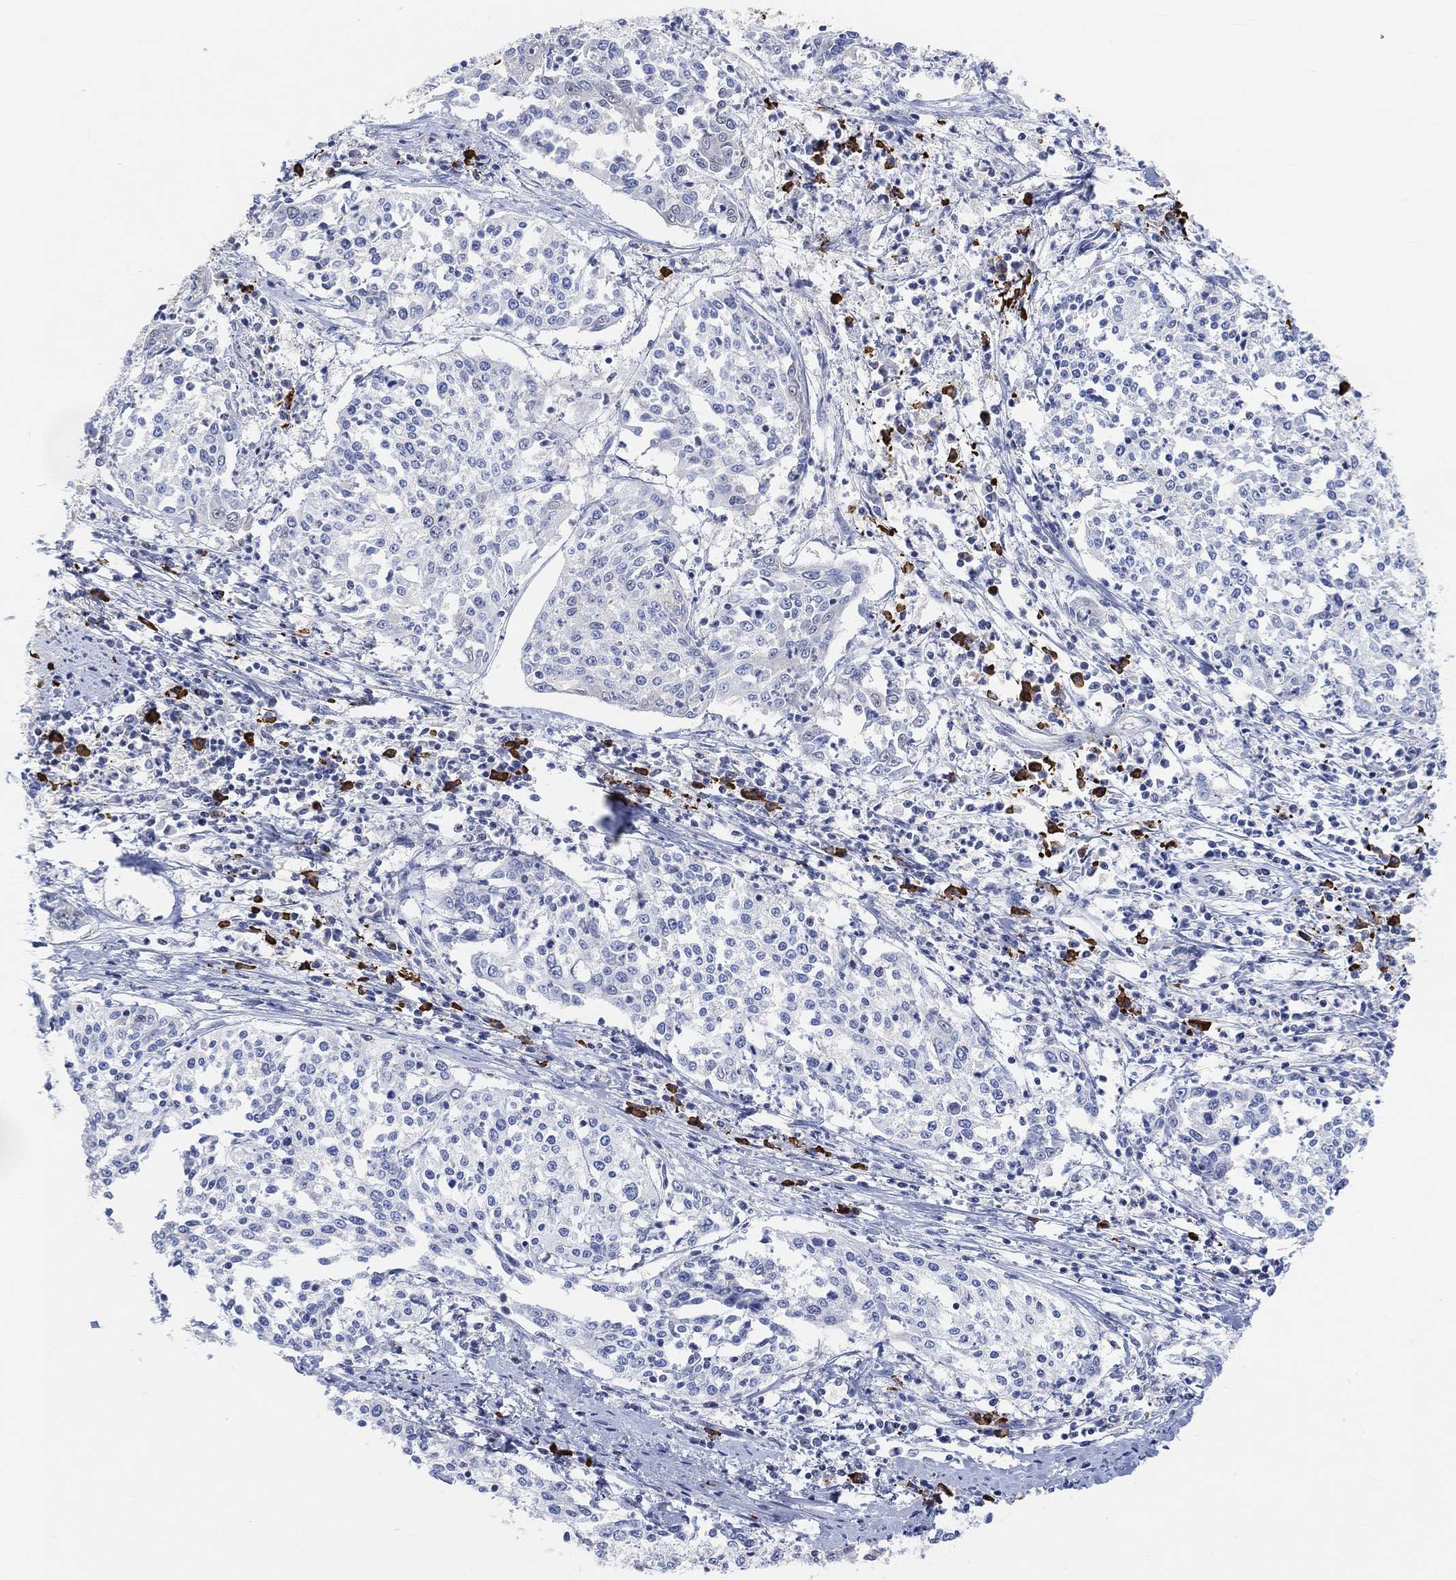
{"staining": {"intensity": "negative", "quantity": "none", "location": "none"}, "tissue": "cervical cancer", "cell_type": "Tumor cells", "image_type": "cancer", "snomed": [{"axis": "morphology", "description": "Squamous cell carcinoma, NOS"}, {"axis": "topography", "description": "Cervix"}], "caption": "Human cervical cancer (squamous cell carcinoma) stained for a protein using immunohistochemistry displays no expression in tumor cells.", "gene": "MUC1", "patient": {"sex": "female", "age": 41}}